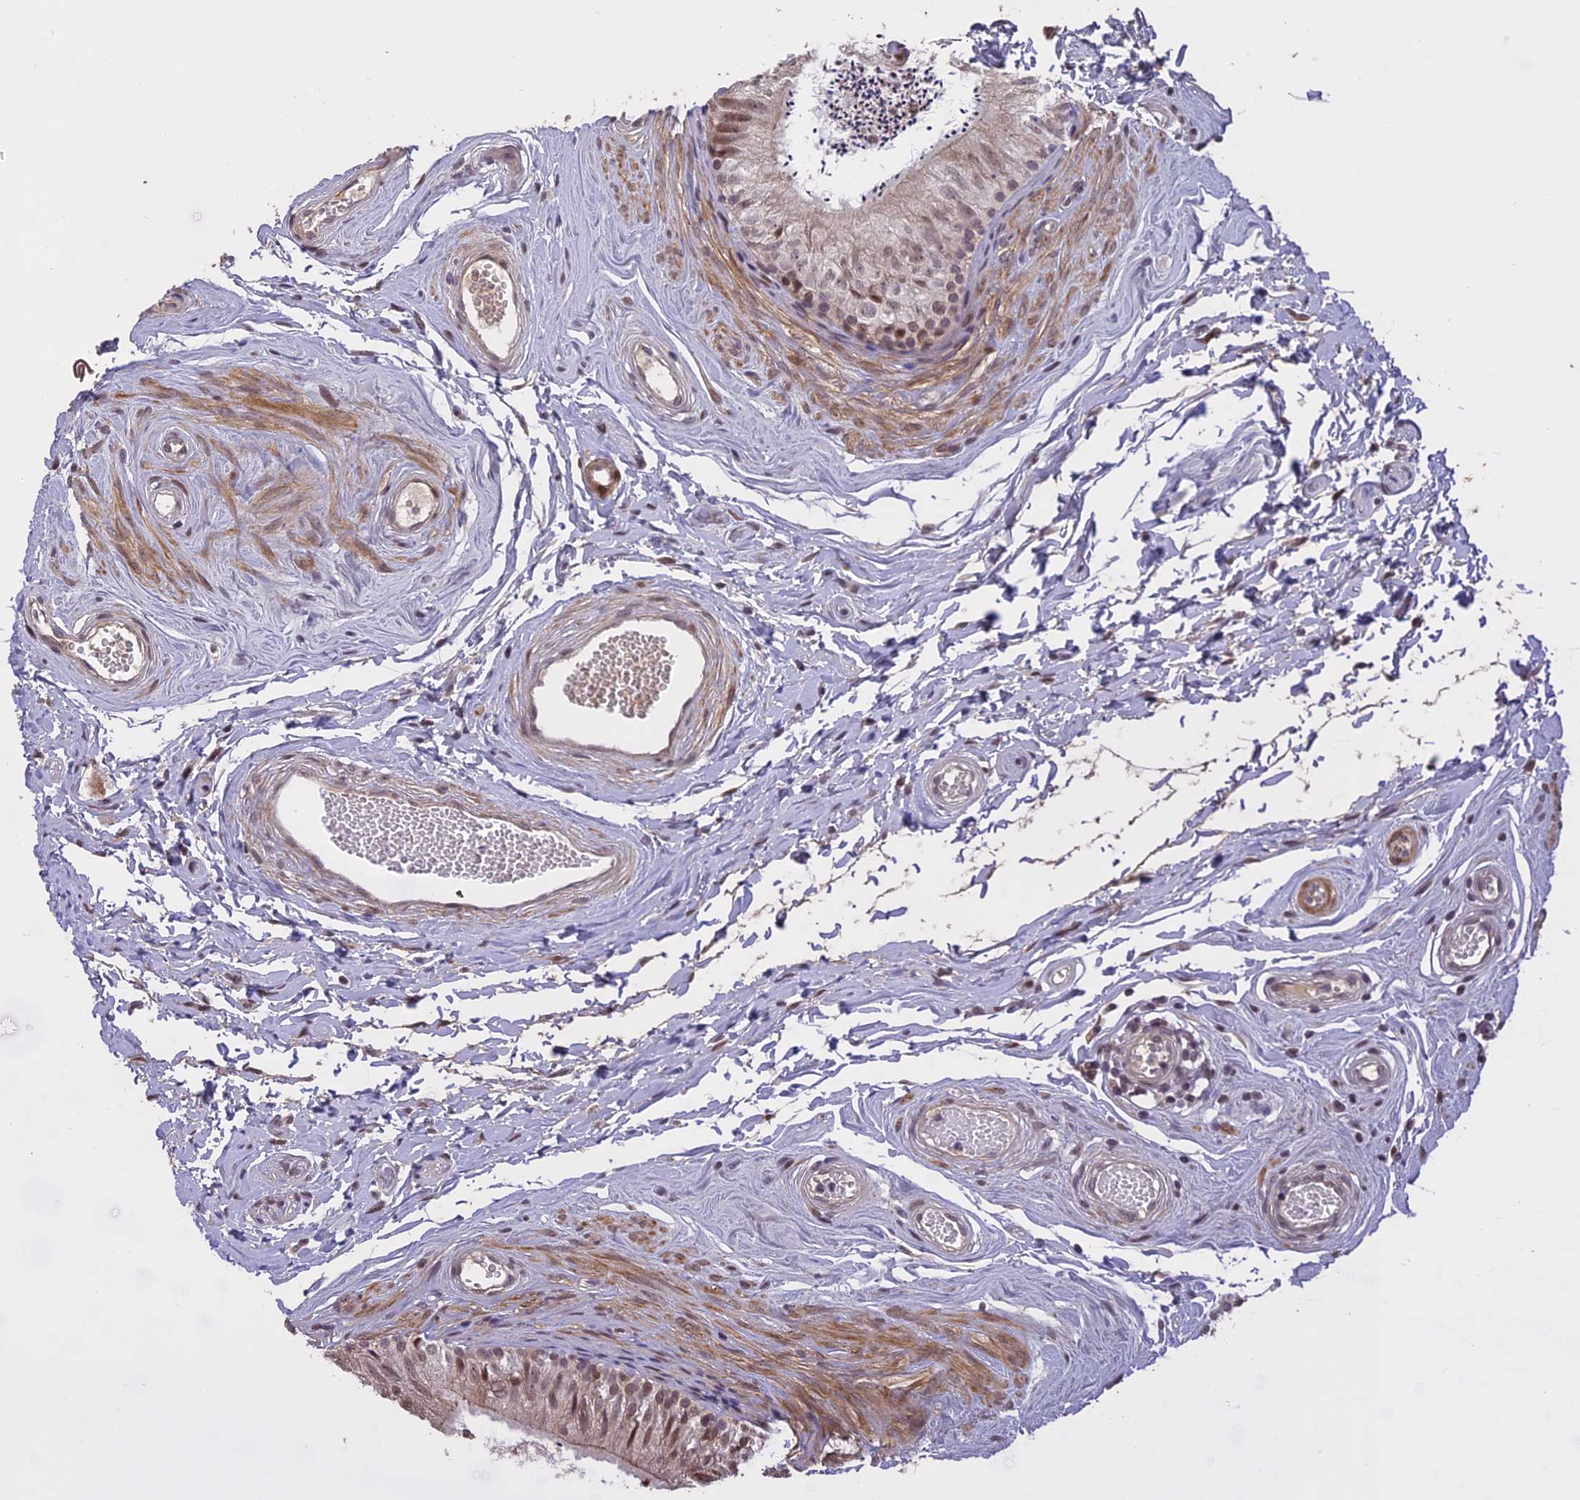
{"staining": {"intensity": "weak", "quantity": "<25%", "location": "nuclear"}, "tissue": "epididymis", "cell_type": "Glandular cells", "image_type": "normal", "snomed": [{"axis": "morphology", "description": "Normal tissue, NOS"}, {"axis": "topography", "description": "Epididymis"}], "caption": "DAB (3,3'-diaminobenzidine) immunohistochemical staining of unremarkable human epididymis displays no significant positivity in glandular cells.", "gene": "PRELID2", "patient": {"sex": "male", "age": 56}}